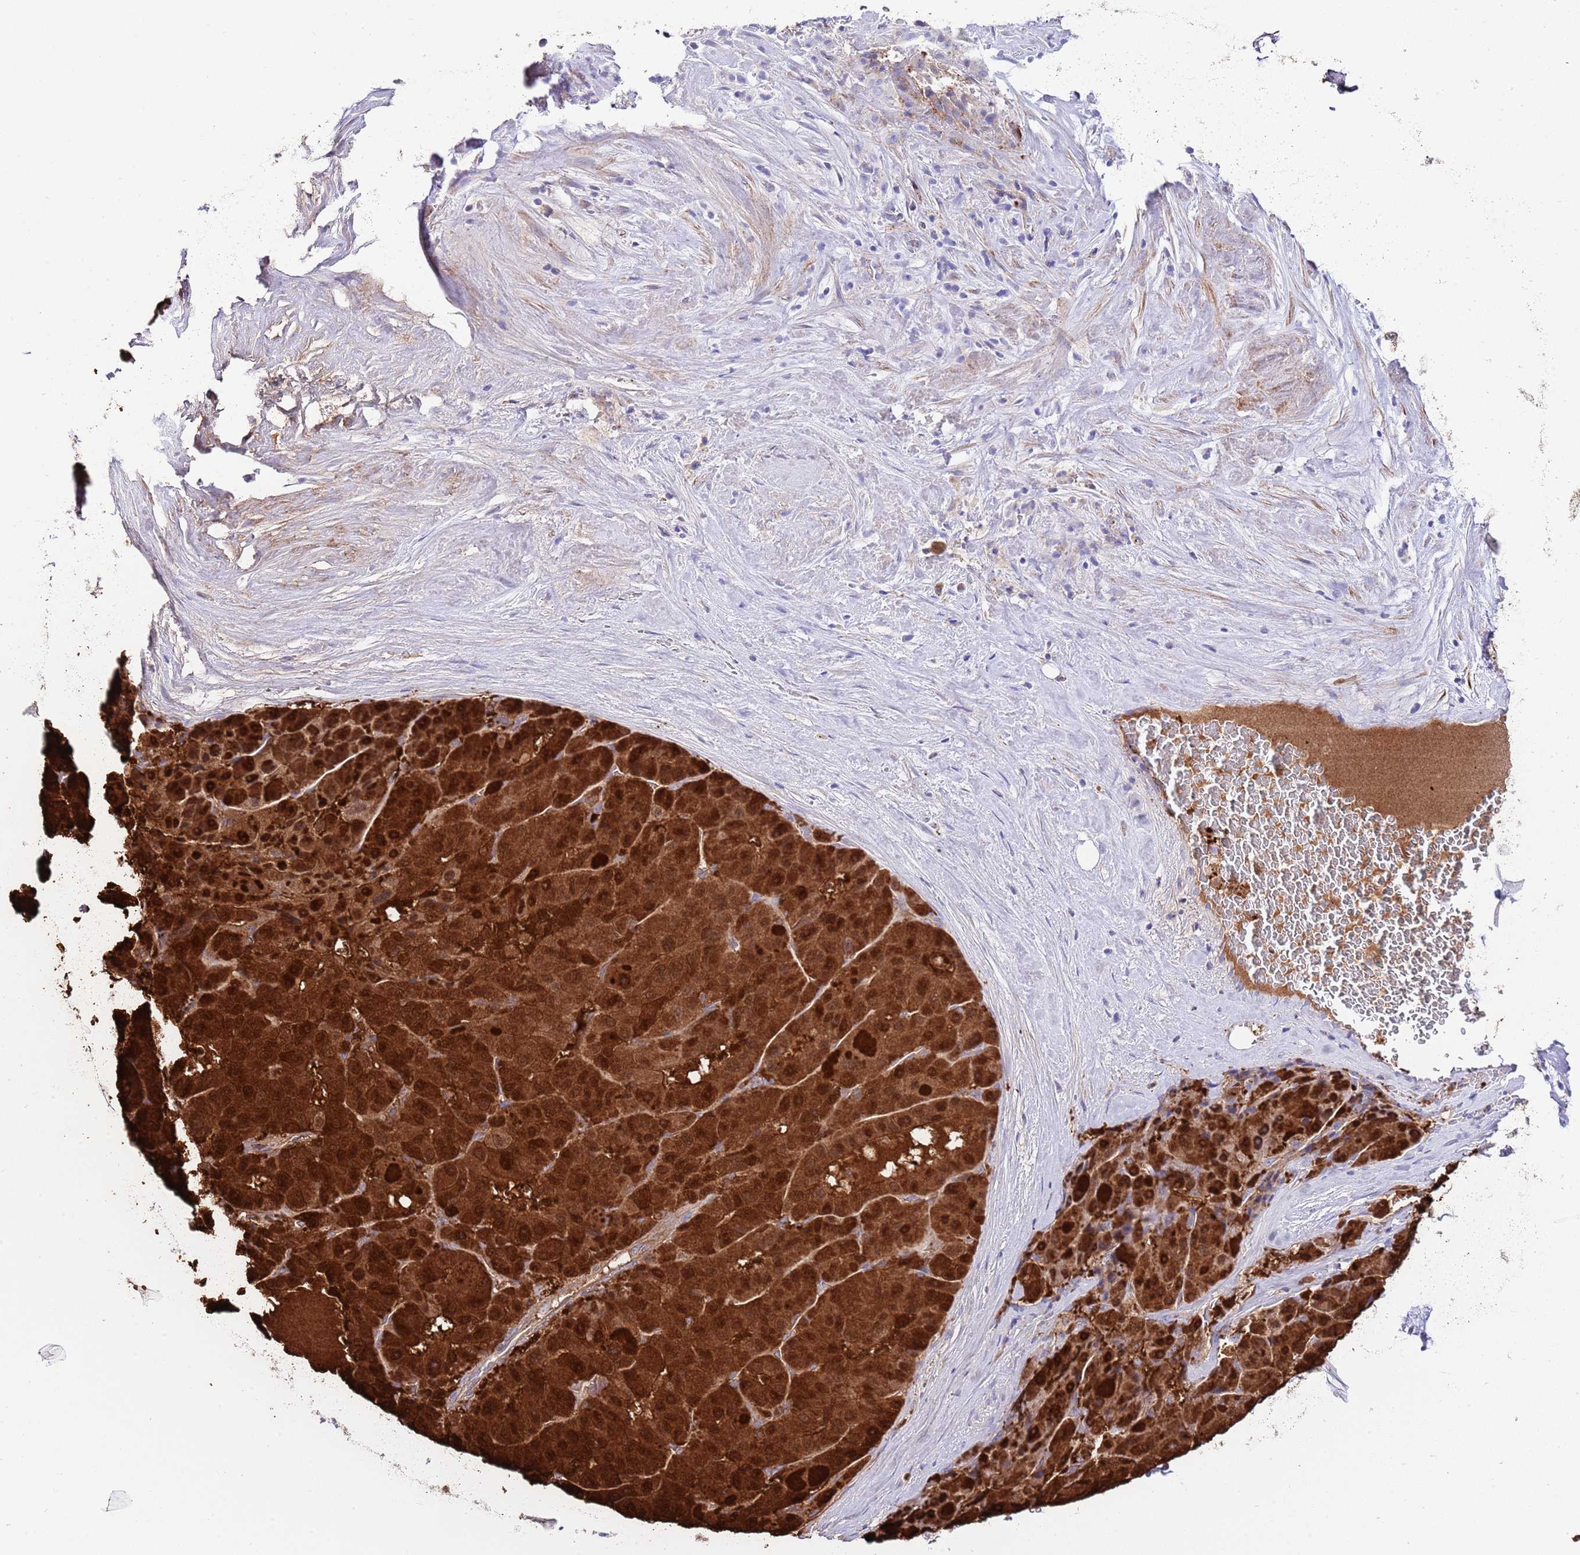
{"staining": {"intensity": "strong", "quantity": ">75%", "location": "cytoplasmic/membranous,nuclear"}, "tissue": "liver cancer", "cell_type": "Tumor cells", "image_type": "cancer", "snomed": [{"axis": "morphology", "description": "Carcinoma, Hepatocellular, NOS"}, {"axis": "topography", "description": "Liver"}], "caption": "Brown immunohistochemical staining in liver hepatocellular carcinoma displays strong cytoplasmic/membranous and nuclear staining in approximately >75% of tumor cells.", "gene": "ALDH3A1", "patient": {"sex": "male", "age": 76}}